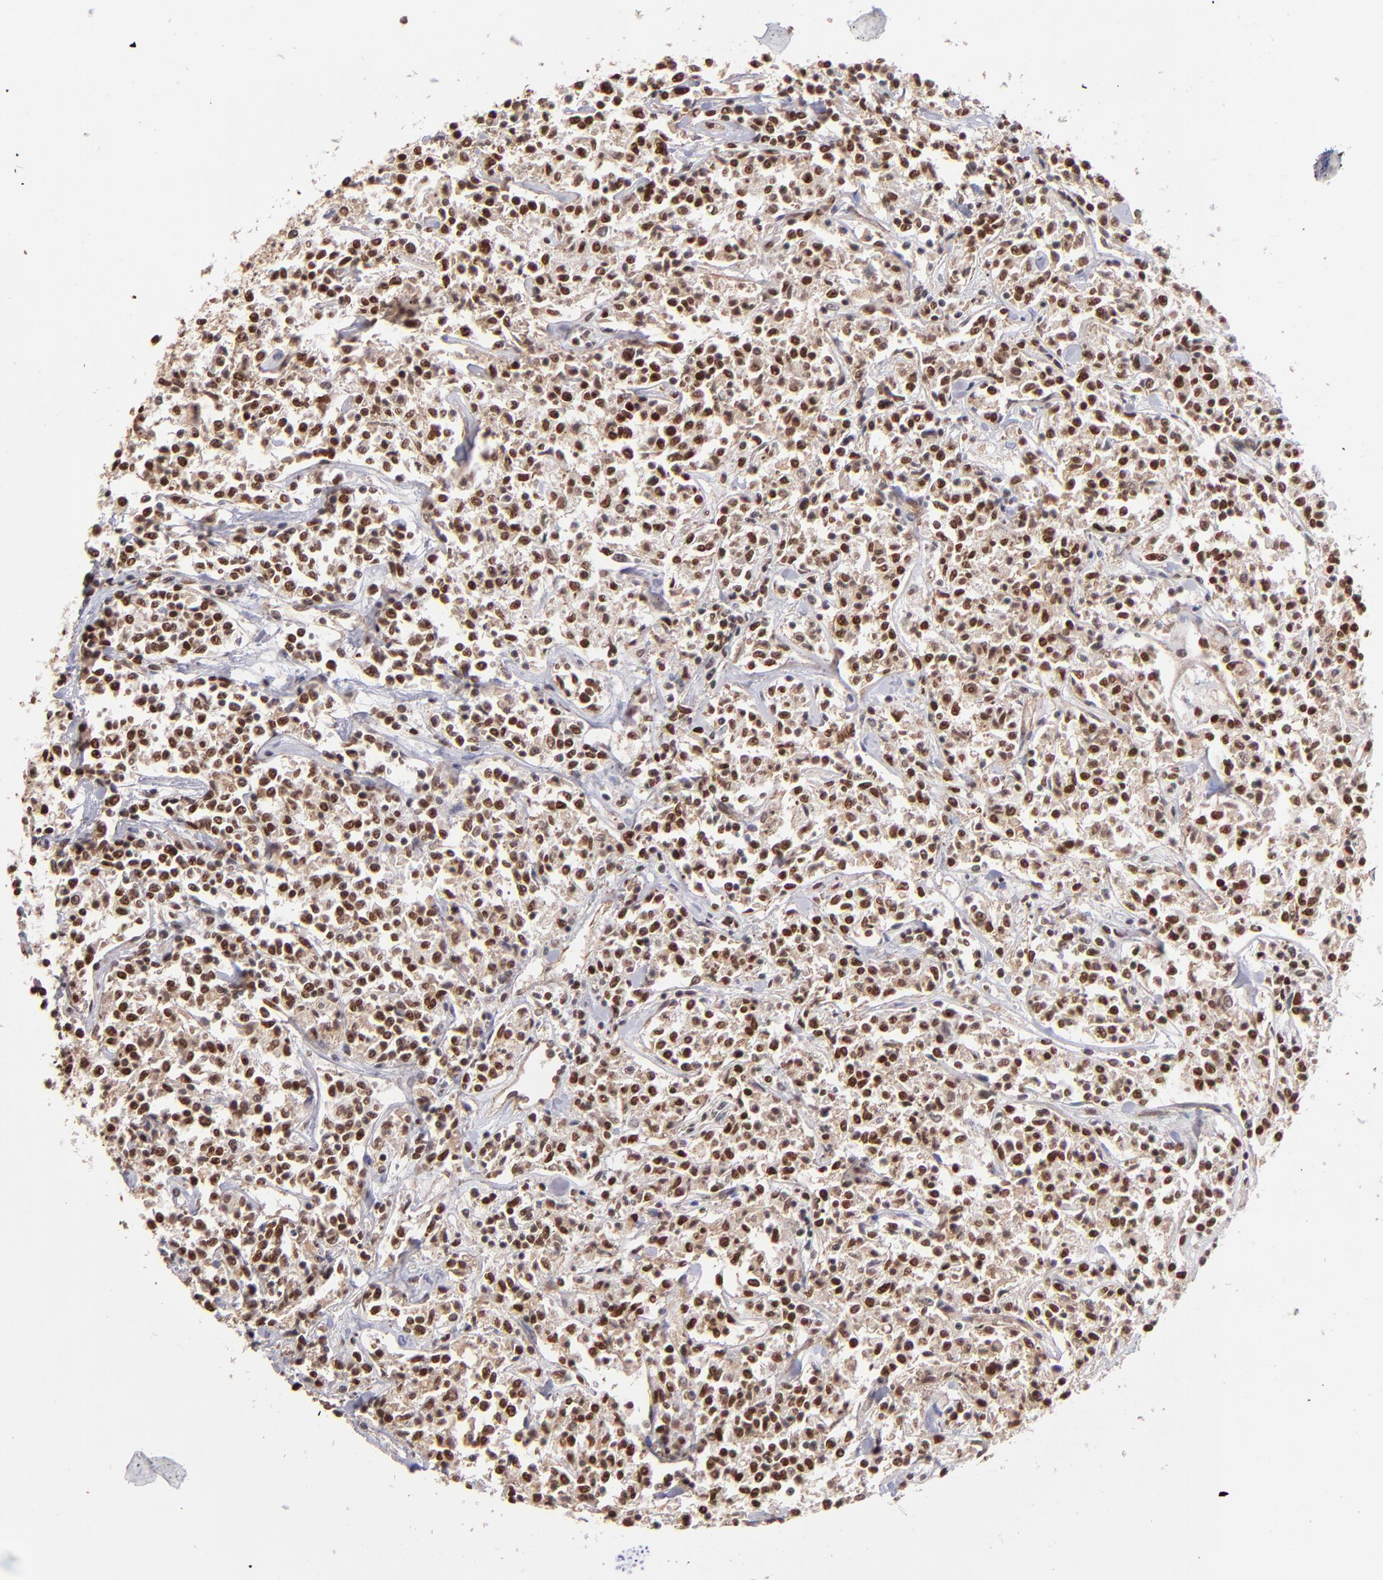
{"staining": {"intensity": "moderate", "quantity": ">75%", "location": "nuclear"}, "tissue": "lymphoma", "cell_type": "Tumor cells", "image_type": "cancer", "snomed": [{"axis": "morphology", "description": "Malignant lymphoma, non-Hodgkin's type, Low grade"}, {"axis": "topography", "description": "Small intestine"}], "caption": "The histopathology image exhibits staining of lymphoma, revealing moderate nuclear protein positivity (brown color) within tumor cells. (Stains: DAB (3,3'-diaminobenzidine) in brown, nuclei in blue, Microscopy: brightfield microscopy at high magnification).", "gene": "TERF2", "patient": {"sex": "female", "age": 59}}